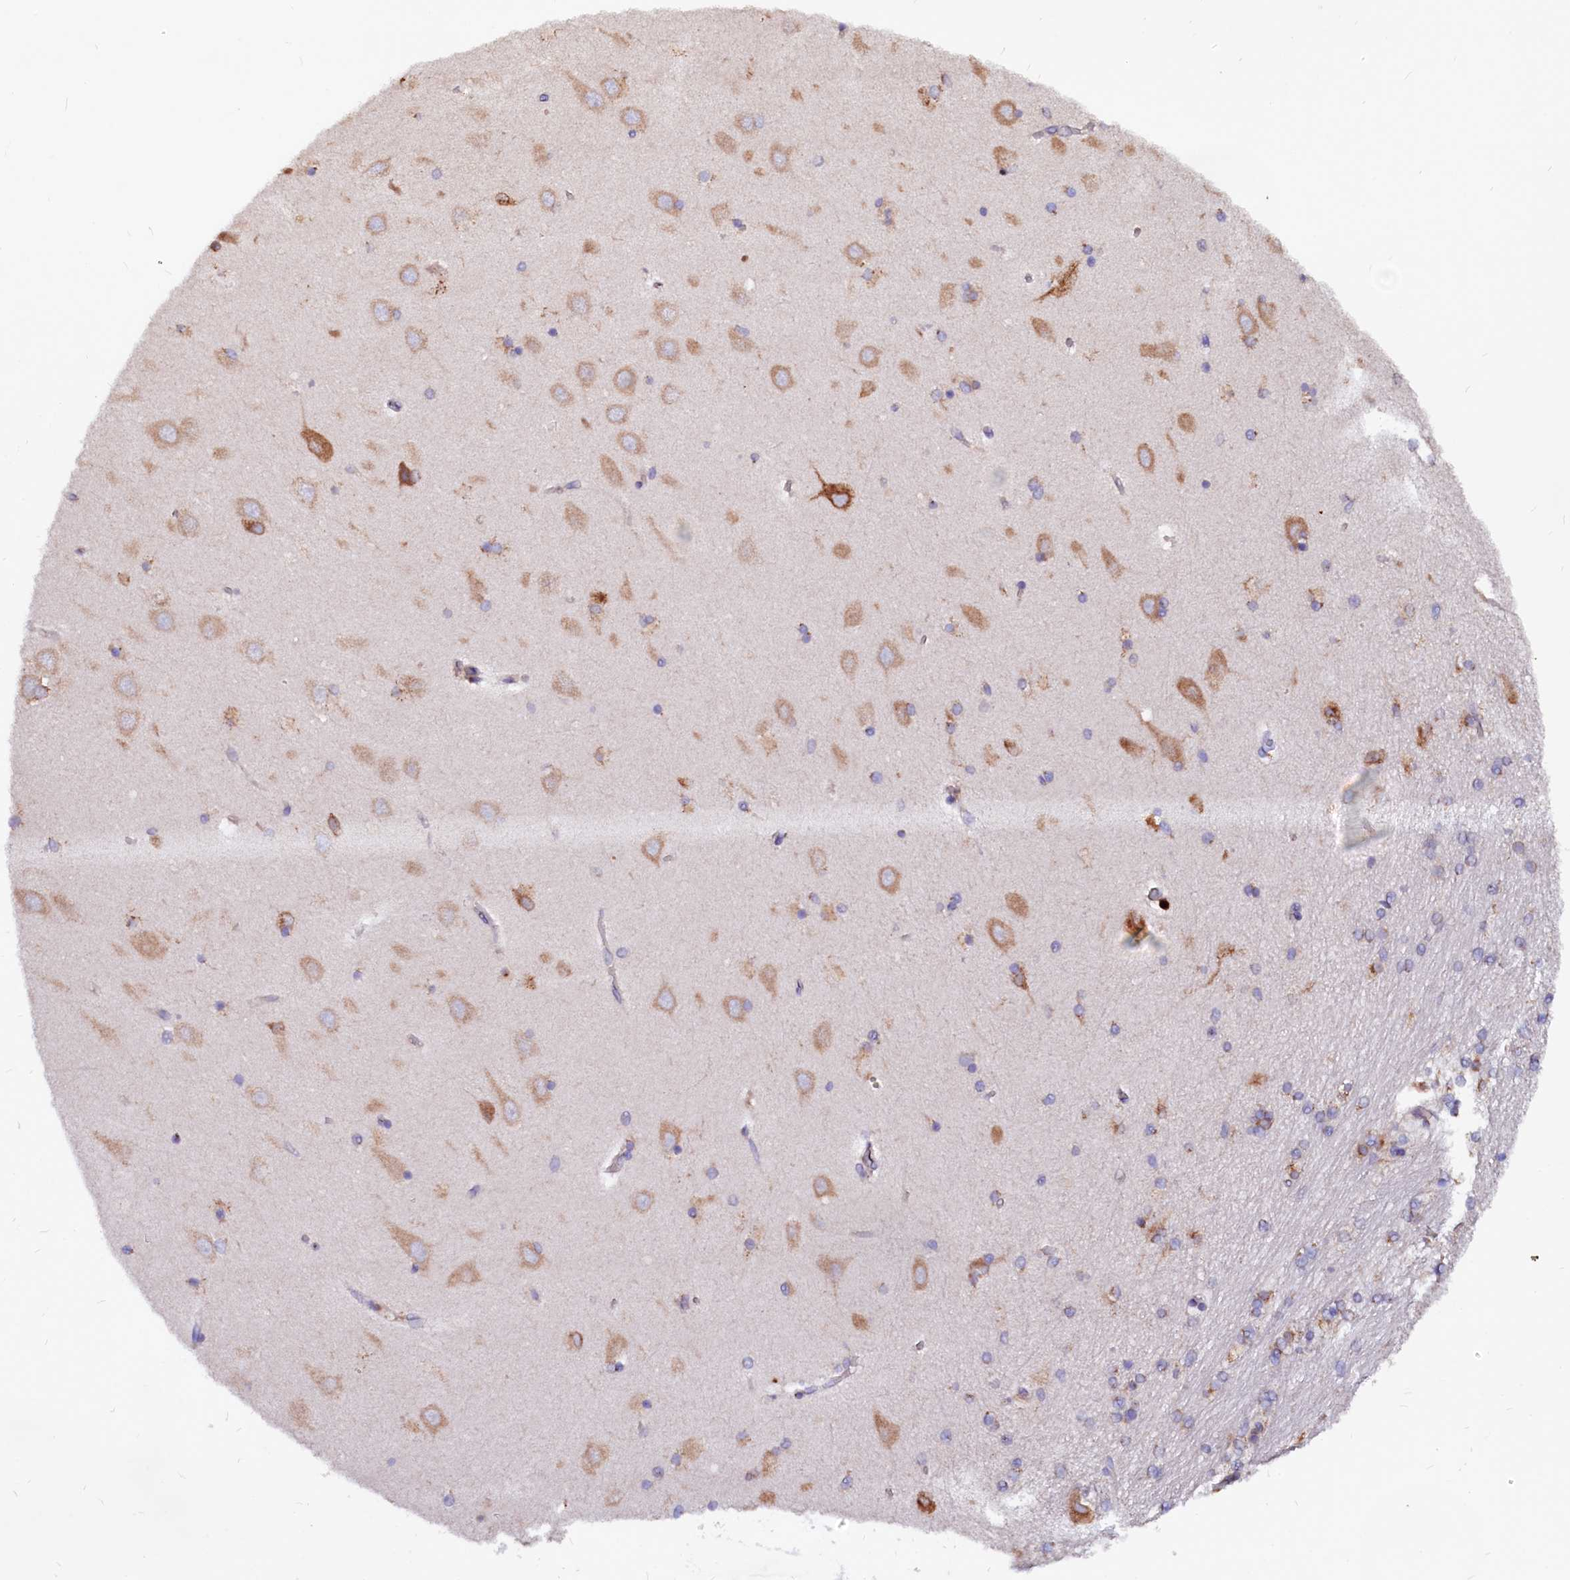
{"staining": {"intensity": "moderate", "quantity": "25%-75%", "location": "cytoplasmic/membranous"}, "tissue": "hippocampus", "cell_type": "Glial cells", "image_type": "normal", "snomed": [{"axis": "morphology", "description": "Normal tissue, NOS"}, {"axis": "topography", "description": "Hippocampus"}], "caption": "Immunohistochemistry (IHC) micrograph of normal hippocampus: human hippocampus stained using IHC reveals medium levels of moderate protein expression localized specifically in the cytoplasmic/membranous of glial cells, appearing as a cytoplasmic/membranous brown color.", "gene": "LMAN1", "patient": {"sex": "female", "age": 54}}